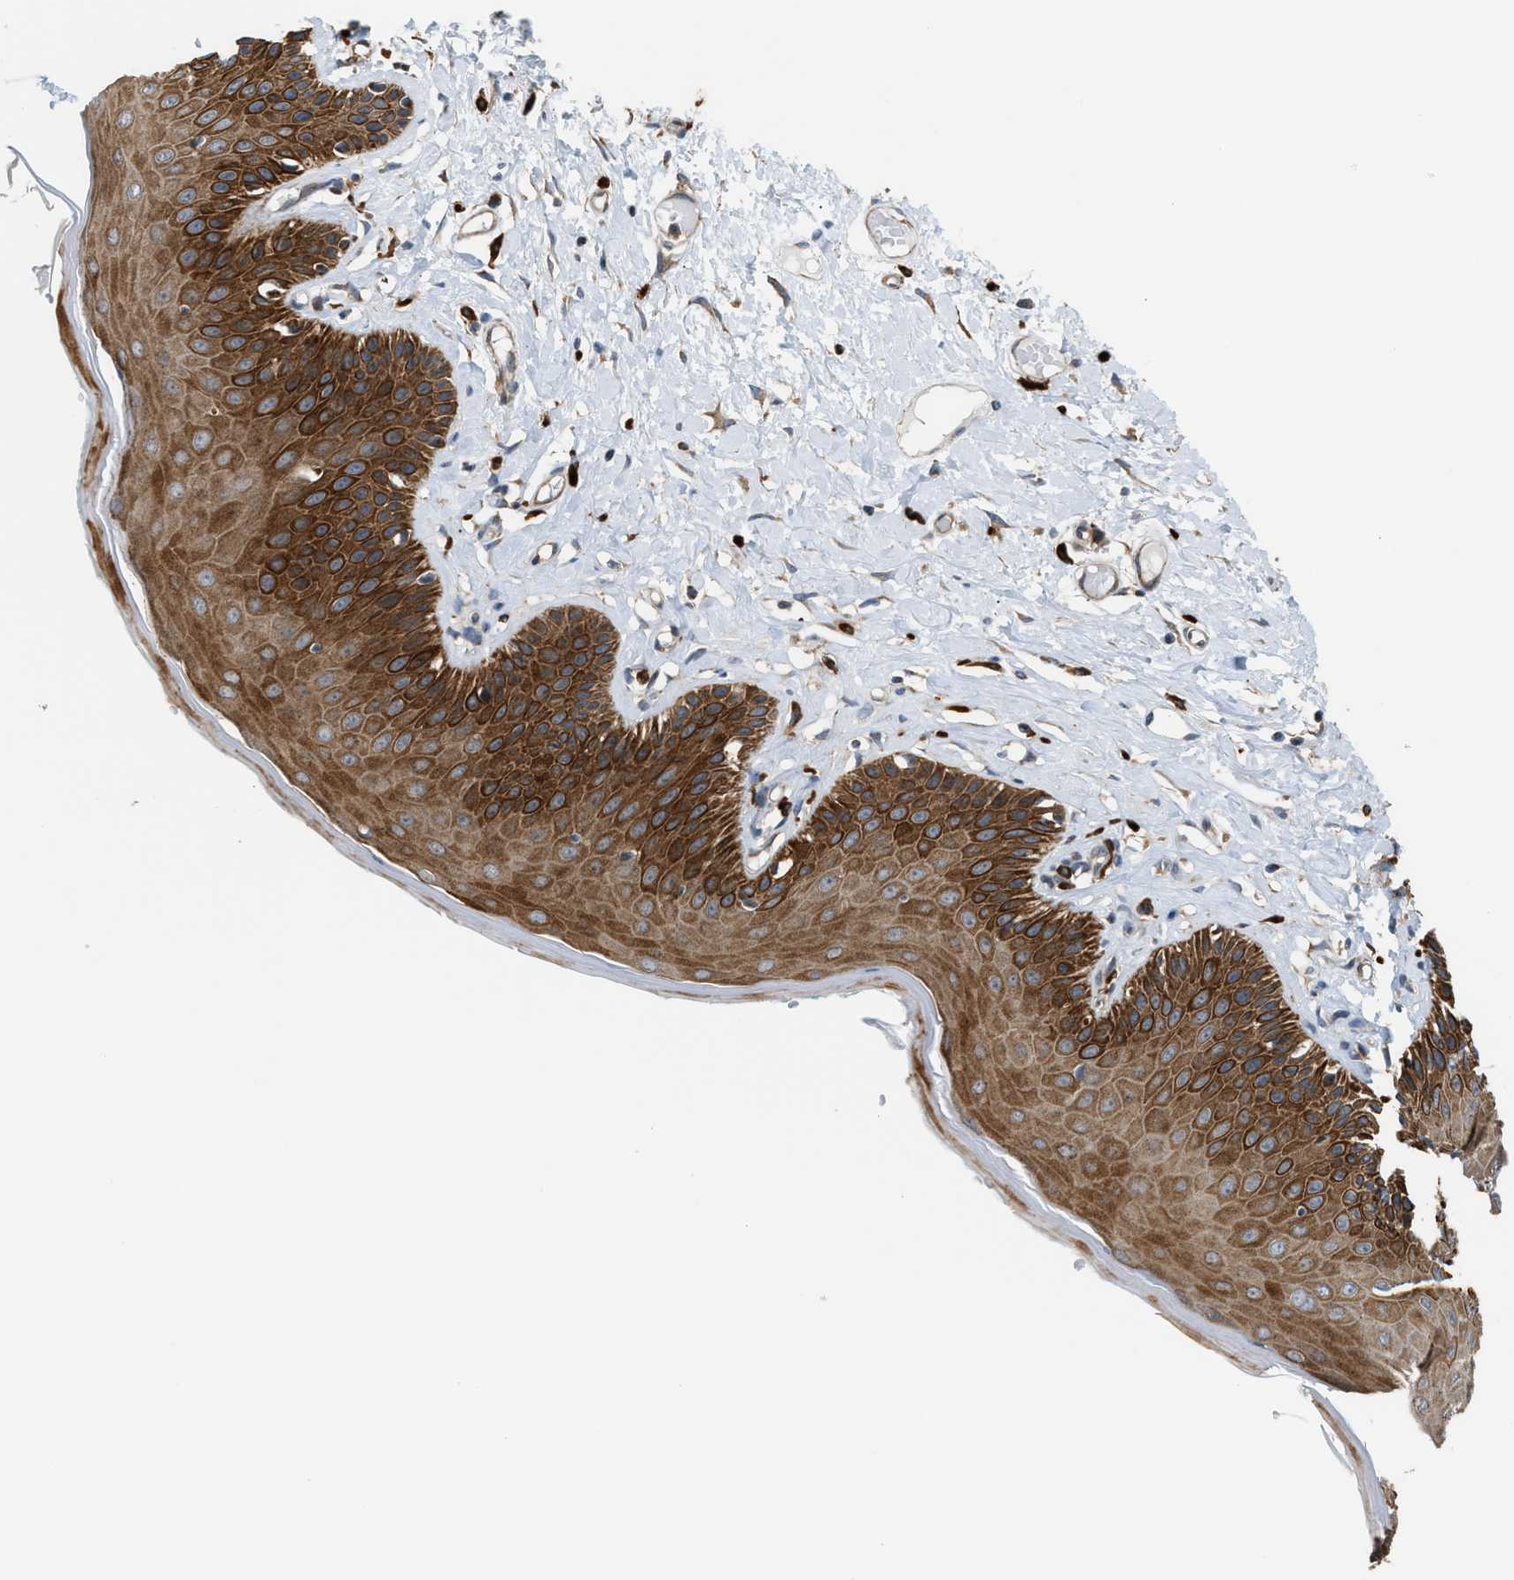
{"staining": {"intensity": "strong", "quantity": "25%-75%", "location": "cytoplasmic/membranous"}, "tissue": "skin", "cell_type": "Epidermal cells", "image_type": "normal", "snomed": [{"axis": "morphology", "description": "Normal tissue, NOS"}, {"axis": "topography", "description": "Vulva"}], "caption": "Strong cytoplasmic/membranous expression for a protein is identified in about 25%-75% of epidermal cells of unremarkable skin using immunohistochemistry (IHC).", "gene": "PDCL", "patient": {"sex": "female", "age": 73}}